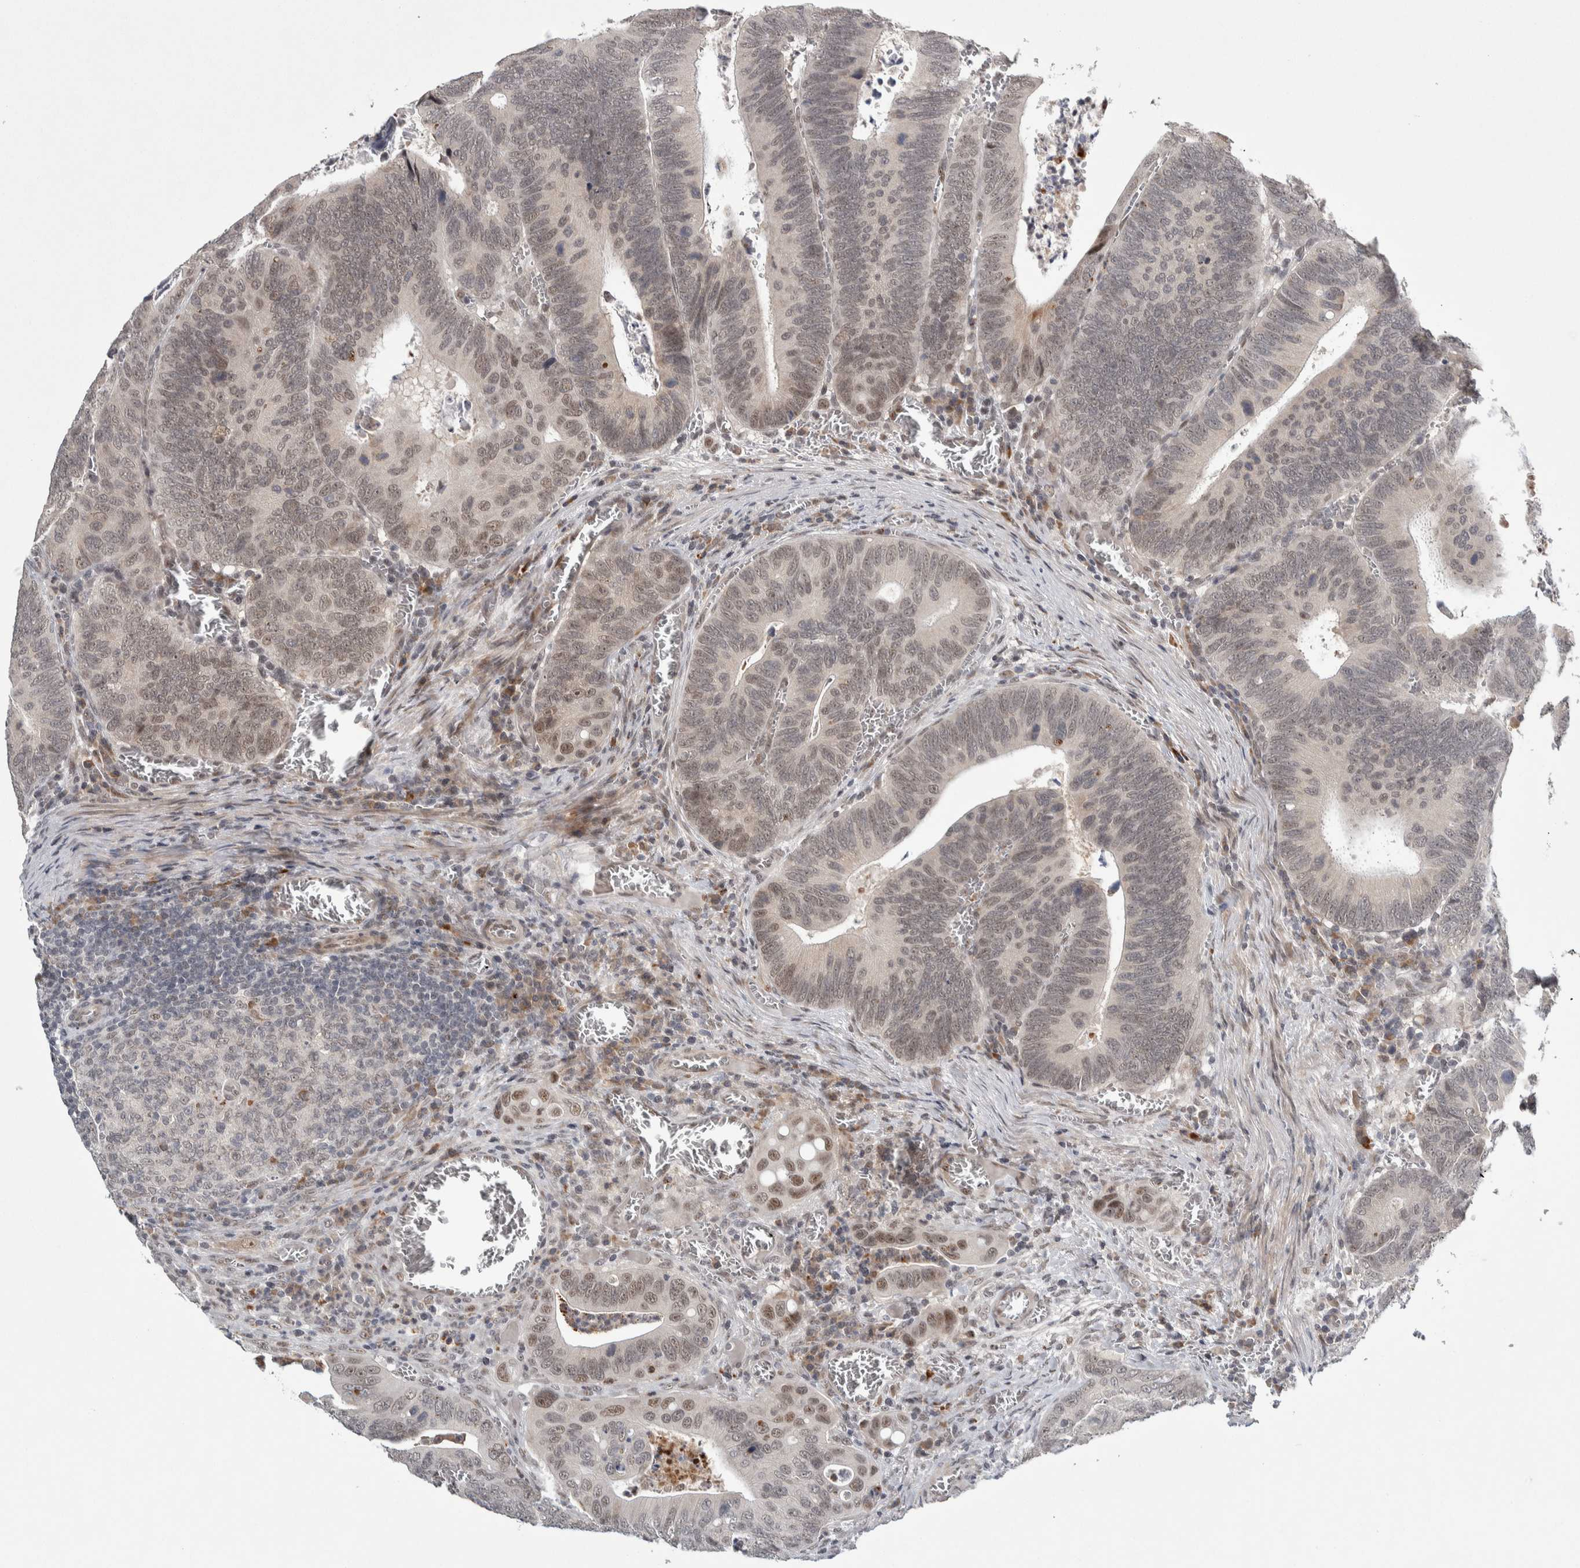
{"staining": {"intensity": "weak", "quantity": ">75%", "location": "nuclear"}, "tissue": "colorectal cancer", "cell_type": "Tumor cells", "image_type": "cancer", "snomed": [{"axis": "morphology", "description": "Inflammation, NOS"}, {"axis": "morphology", "description": "Adenocarcinoma, NOS"}, {"axis": "topography", "description": "Colon"}], "caption": "The photomicrograph demonstrates staining of colorectal cancer, revealing weak nuclear protein positivity (brown color) within tumor cells.", "gene": "ASPN", "patient": {"sex": "male", "age": 72}}